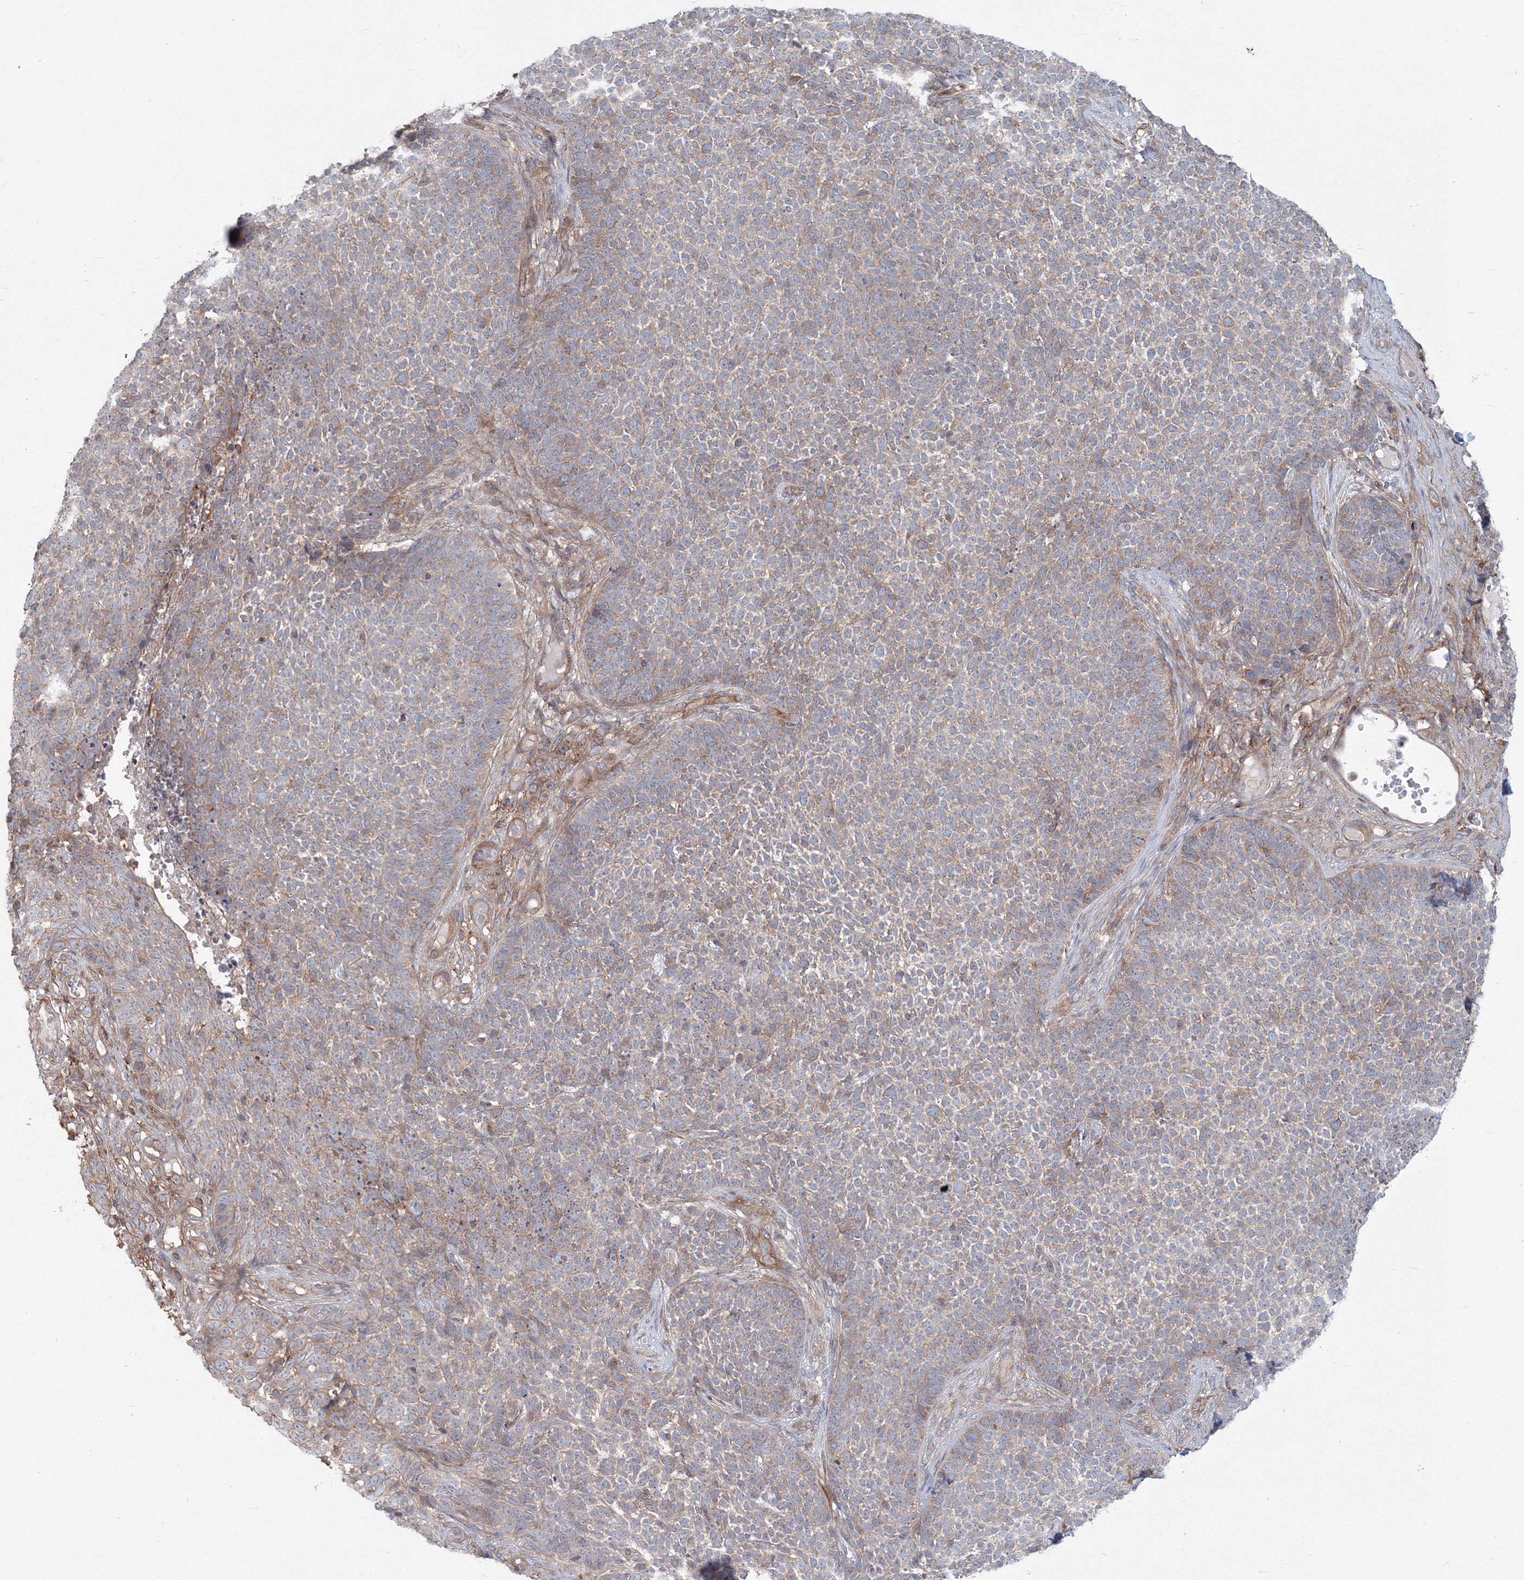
{"staining": {"intensity": "weak", "quantity": "25%-75%", "location": "cytoplasmic/membranous"}, "tissue": "skin cancer", "cell_type": "Tumor cells", "image_type": "cancer", "snomed": [{"axis": "morphology", "description": "Basal cell carcinoma"}, {"axis": "topography", "description": "Skin"}], "caption": "Immunohistochemistry (DAB (3,3'-diaminobenzidine)) staining of basal cell carcinoma (skin) exhibits weak cytoplasmic/membranous protein expression in about 25%-75% of tumor cells. (IHC, brightfield microscopy, high magnification).", "gene": "SH3PXD2A", "patient": {"sex": "female", "age": 84}}